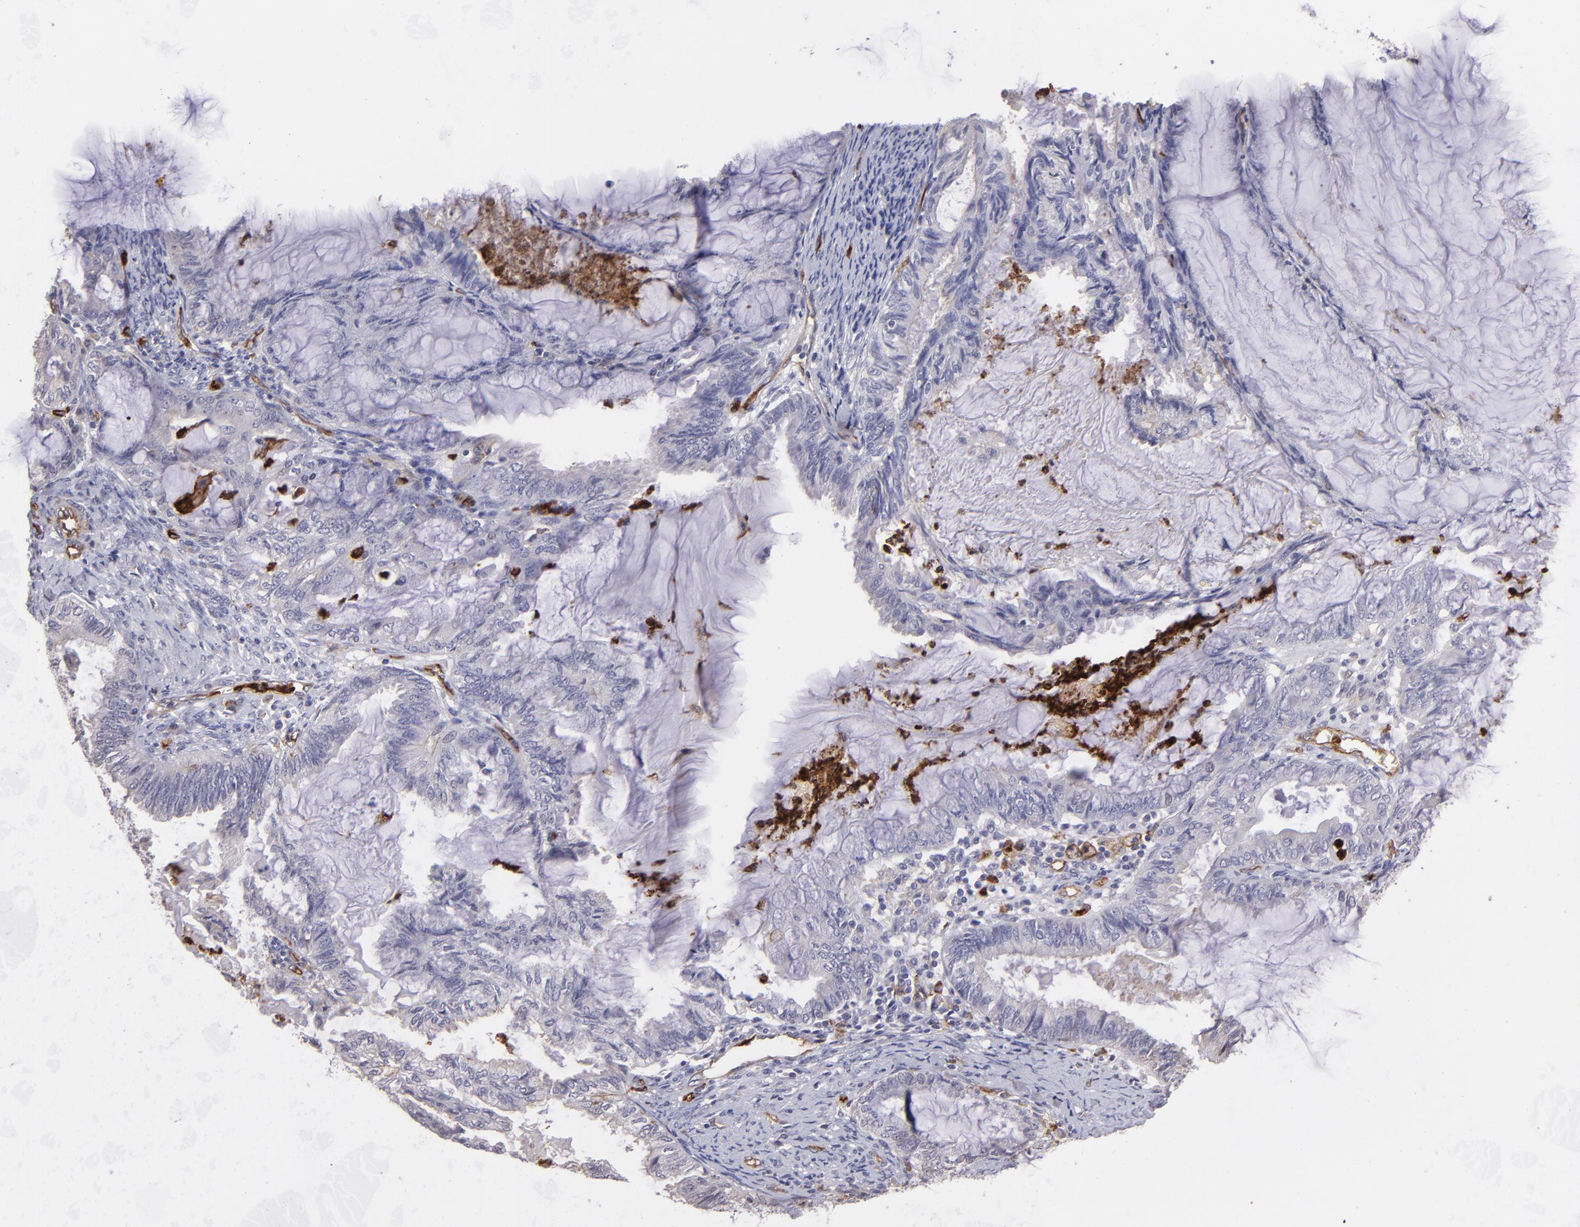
{"staining": {"intensity": "negative", "quantity": "none", "location": "none"}, "tissue": "endometrial cancer", "cell_type": "Tumor cells", "image_type": "cancer", "snomed": [{"axis": "morphology", "description": "Adenocarcinoma, NOS"}, {"axis": "topography", "description": "Endometrium"}], "caption": "Immunohistochemistry image of endometrial cancer stained for a protein (brown), which reveals no expression in tumor cells.", "gene": "DYSF", "patient": {"sex": "female", "age": 86}}